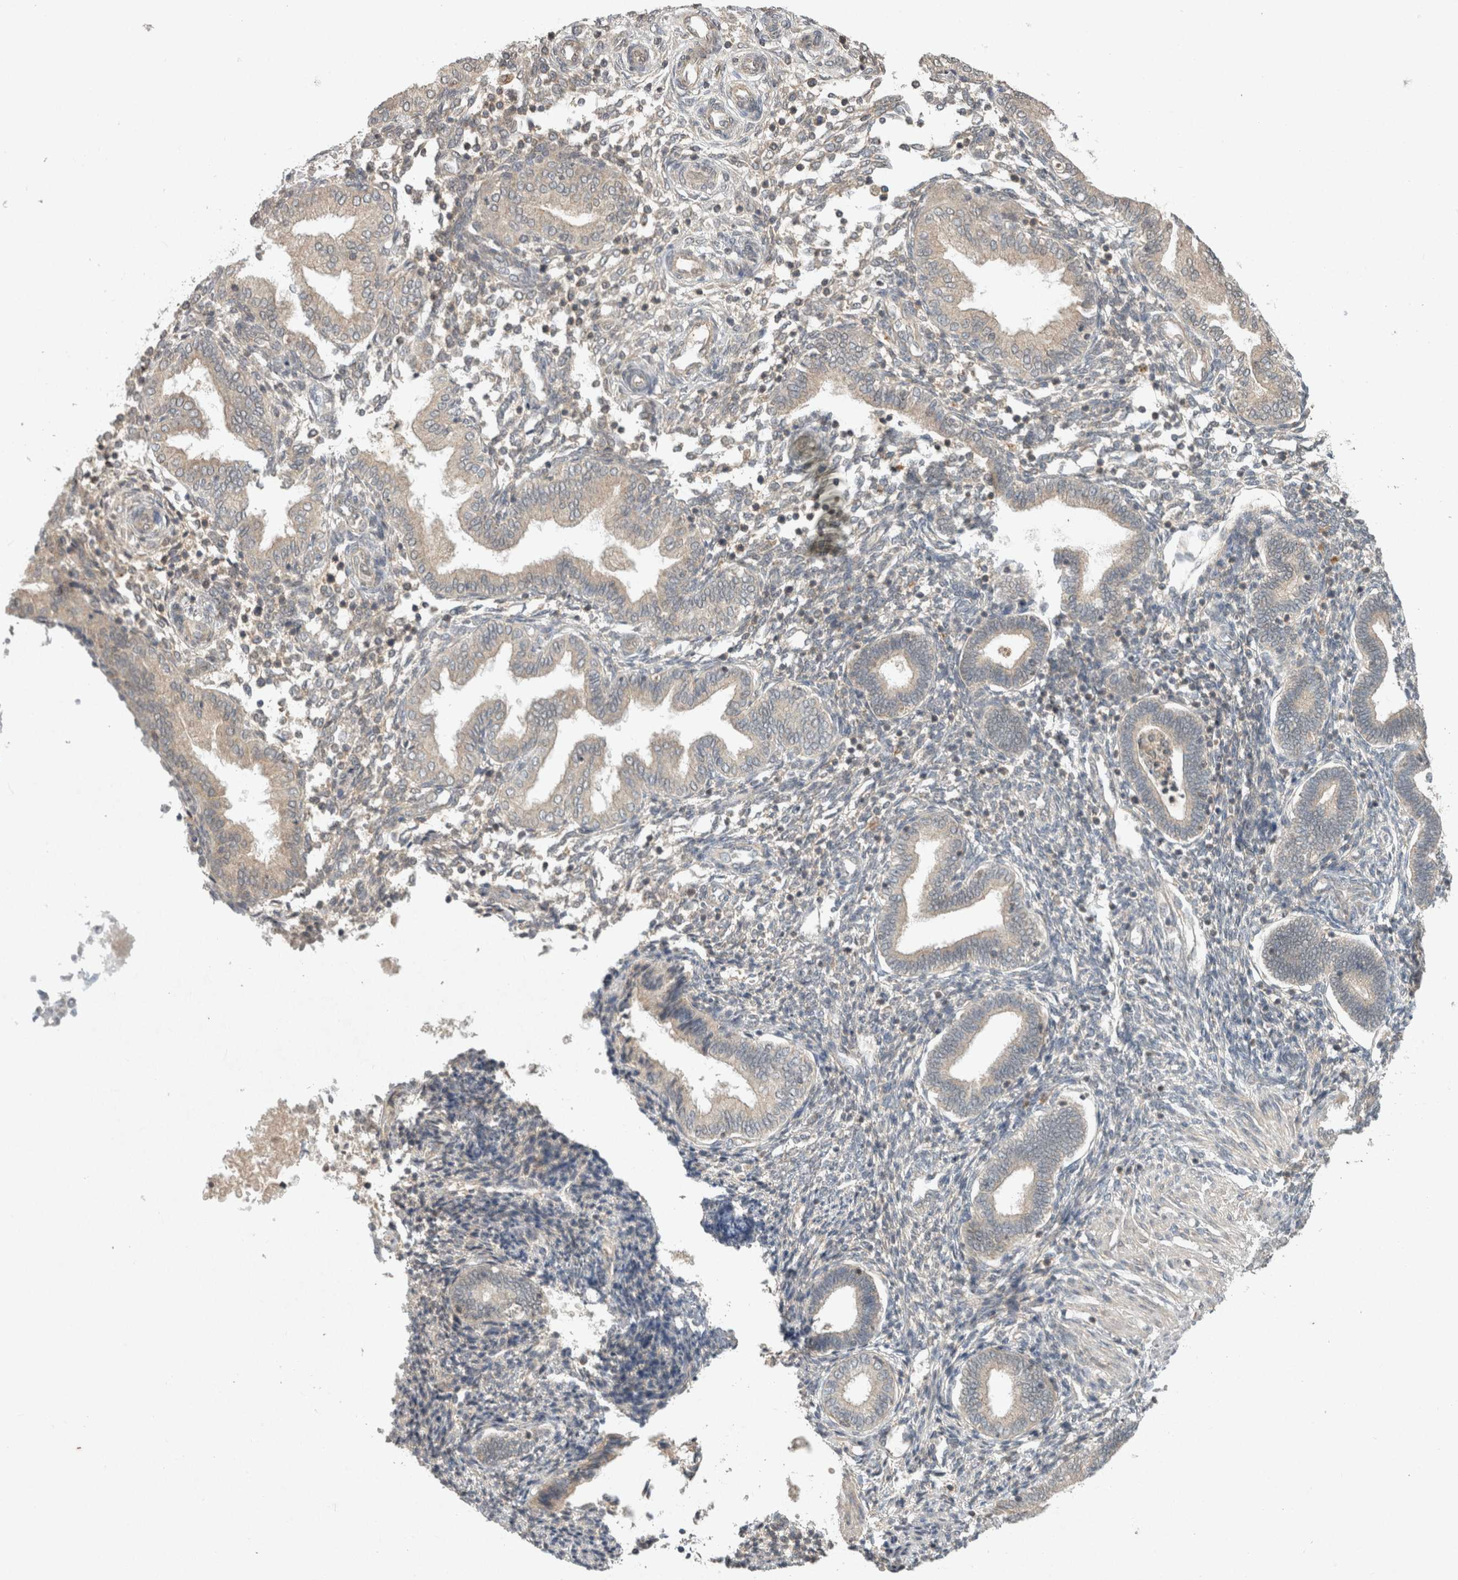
{"staining": {"intensity": "negative", "quantity": "none", "location": "none"}, "tissue": "endometrium", "cell_type": "Cells in endometrial stroma", "image_type": "normal", "snomed": [{"axis": "morphology", "description": "Normal tissue, NOS"}, {"axis": "topography", "description": "Endometrium"}], "caption": "IHC photomicrograph of normal endometrium: endometrium stained with DAB (3,3'-diaminobenzidine) exhibits no significant protein staining in cells in endometrial stroma. The staining was performed using DAB (3,3'-diaminobenzidine) to visualize the protein expression in brown, while the nuclei were stained in blue with hematoxylin (Magnification: 20x).", "gene": "LOXL2", "patient": {"sex": "female", "age": 53}}